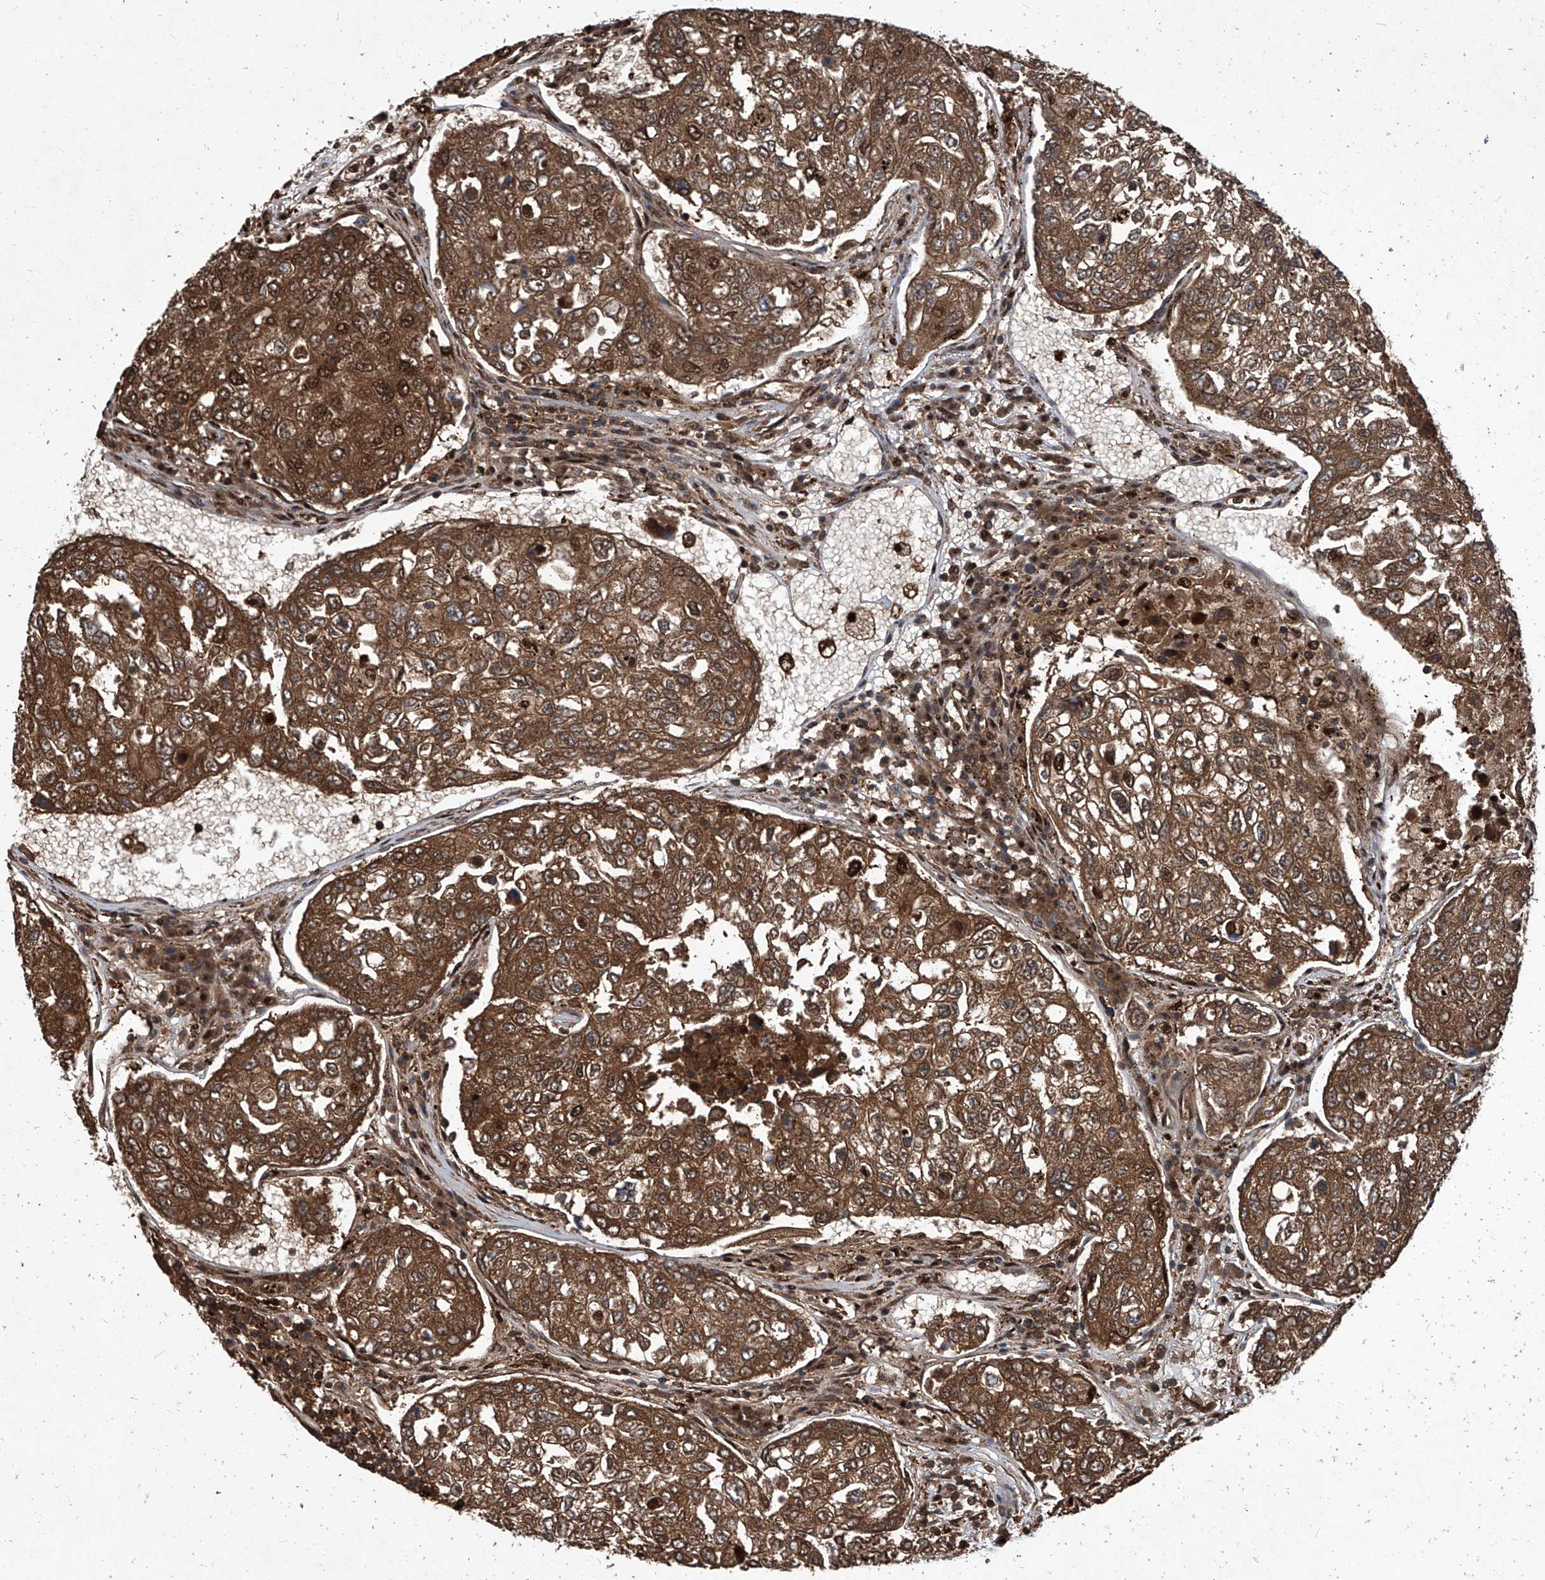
{"staining": {"intensity": "strong", "quantity": ">75%", "location": "cytoplasmic/membranous,nuclear"}, "tissue": "urothelial cancer", "cell_type": "Tumor cells", "image_type": "cancer", "snomed": [{"axis": "morphology", "description": "Urothelial carcinoma, High grade"}, {"axis": "topography", "description": "Lymph node"}, {"axis": "topography", "description": "Urinary bladder"}], "caption": "Urothelial carcinoma (high-grade) stained with IHC displays strong cytoplasmic/membranous and nuclear staining in about >75% of tumor cells.", "gene": "PSMB1", "patient": {"sex": "male", "age": 51}}